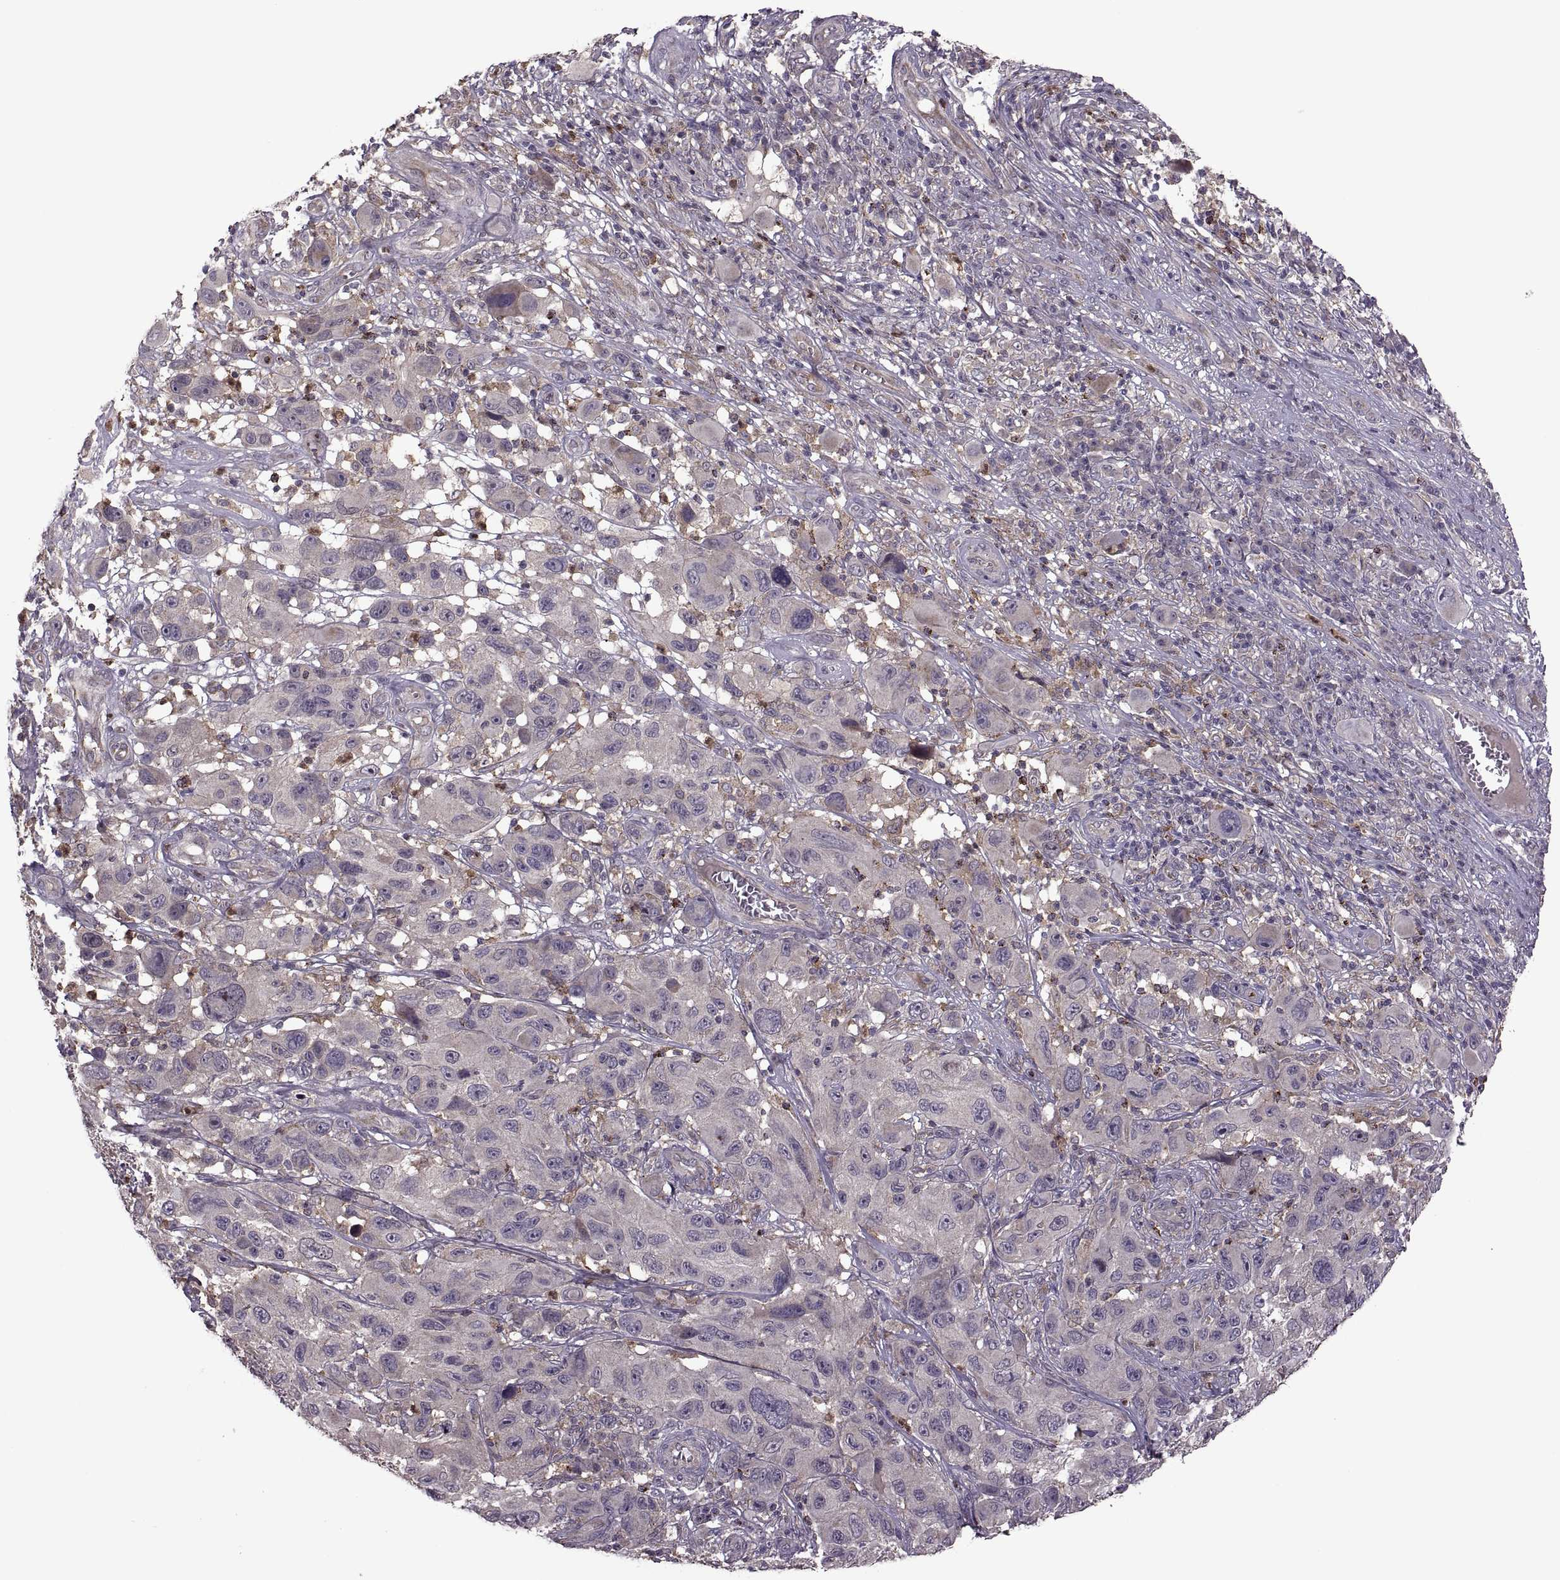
{"staining": {"intensity": "negative", "quantity": "none", "location": "none"}, "tissue": "melanoma", "cell_type": "Tumor cells", "image_type": "cancer", "snomed": [{"axis": "morphology", "description": "Malignant melanoma, NOS"}, {"axis": "topography", "description": "Skin"}], "caption": "The photomicrograph demonstrates no staining of tumor cells in malignant melanoma.", "gene": "PIERCE1", "patient": {"sex": "male", "age": 53}}